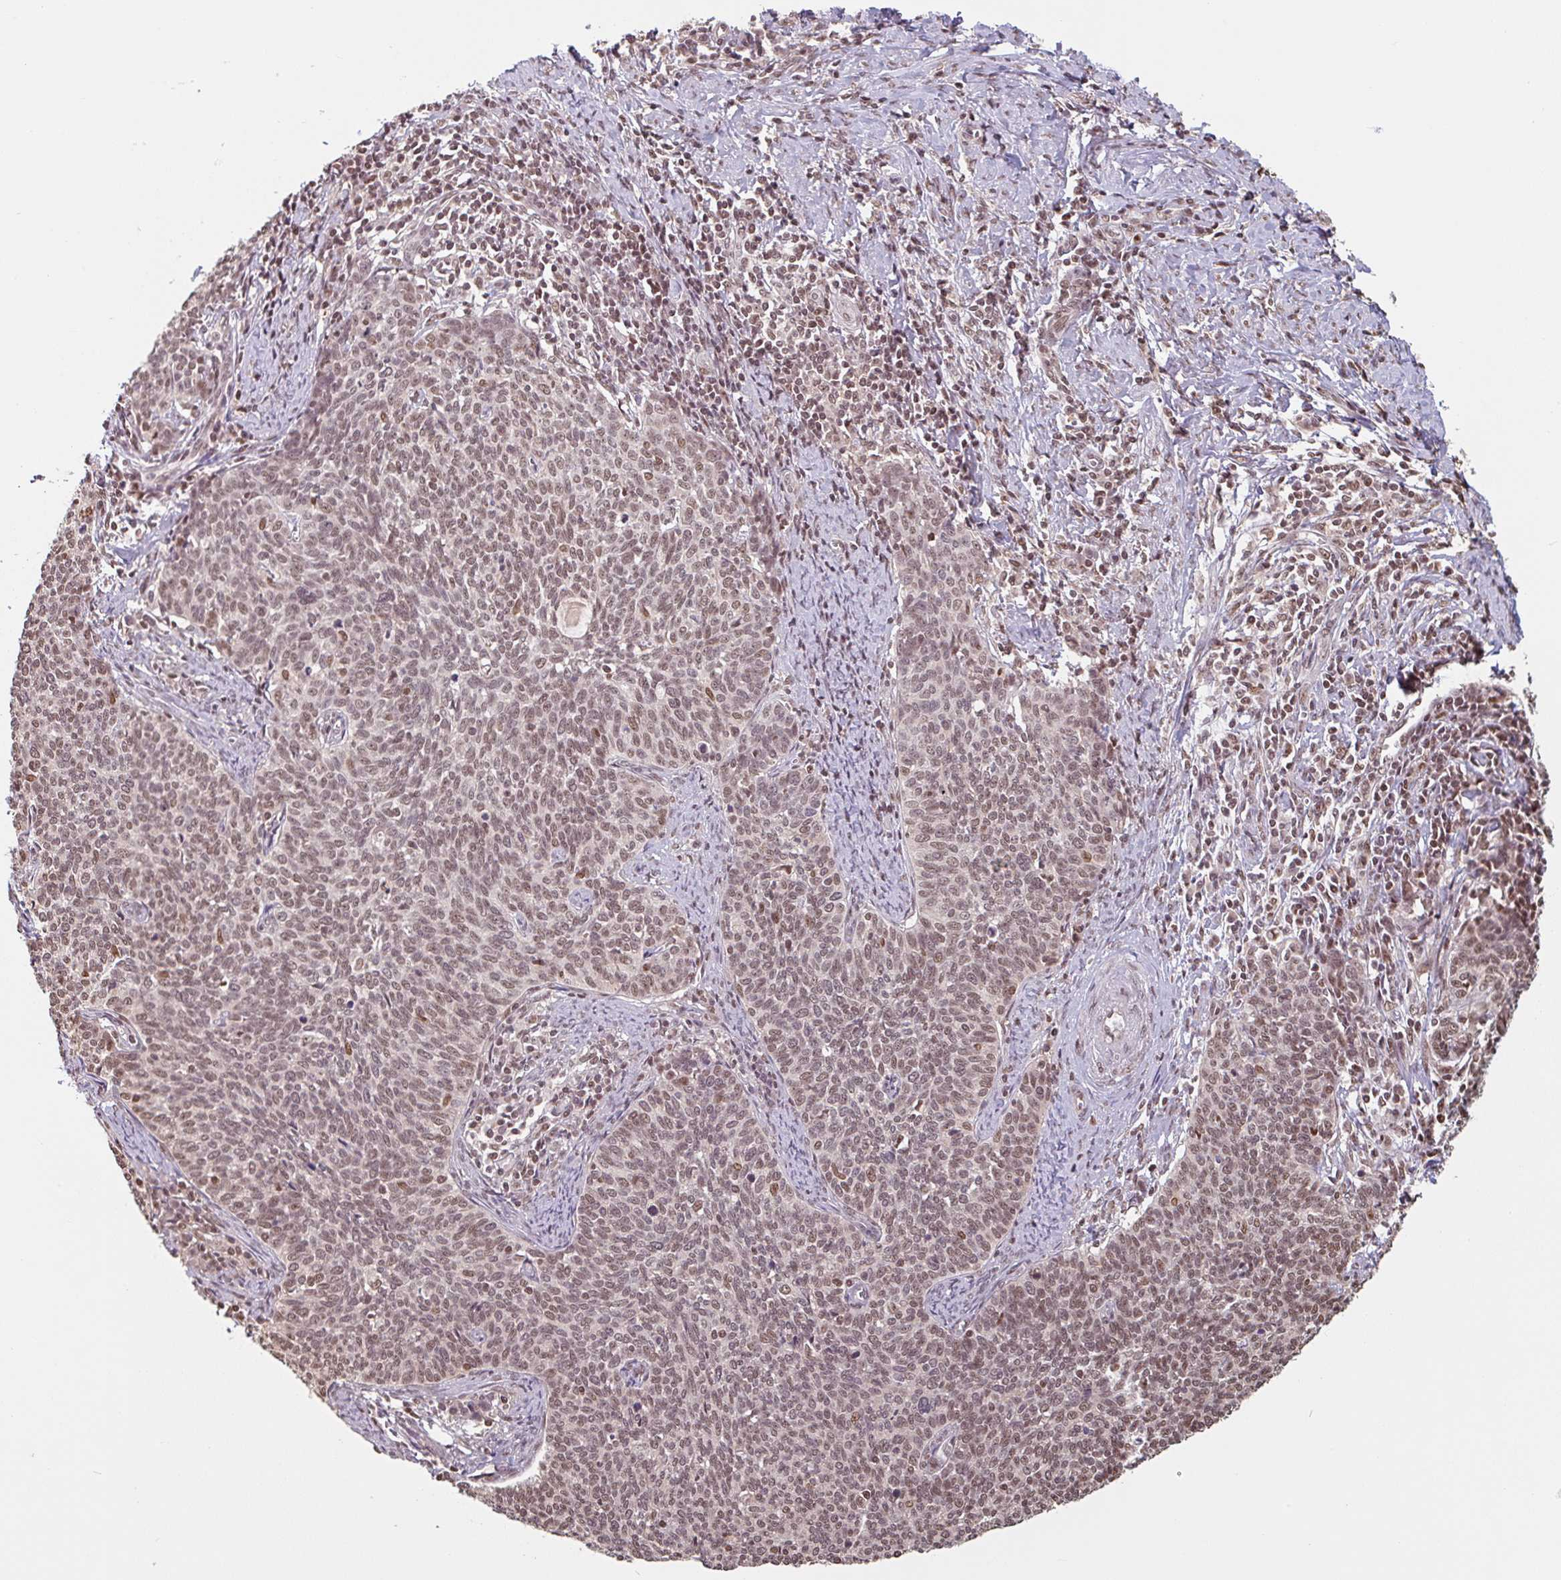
{"staining": {"intensity": "moderate", "quantity": ">75%", "location": "nuclear"}, "tissue": "cervical cancer", "cell_type": "Tumor cells", "image_type": "cancer", "snomed": [{"axis": "morphology", "description": "Squamous cell carcinoma, NOS"}, {"axis": "topography", "description": "Cervix"}], "caption": "The micrograph displays immunohistochemical staining of cervical cancer (squamous cell carcinoma). There is moderate nuclear staining is present in approximately >75% of tumor cells.", "gene": "DR1", "patient": {"sex": "female", "age": 39}}